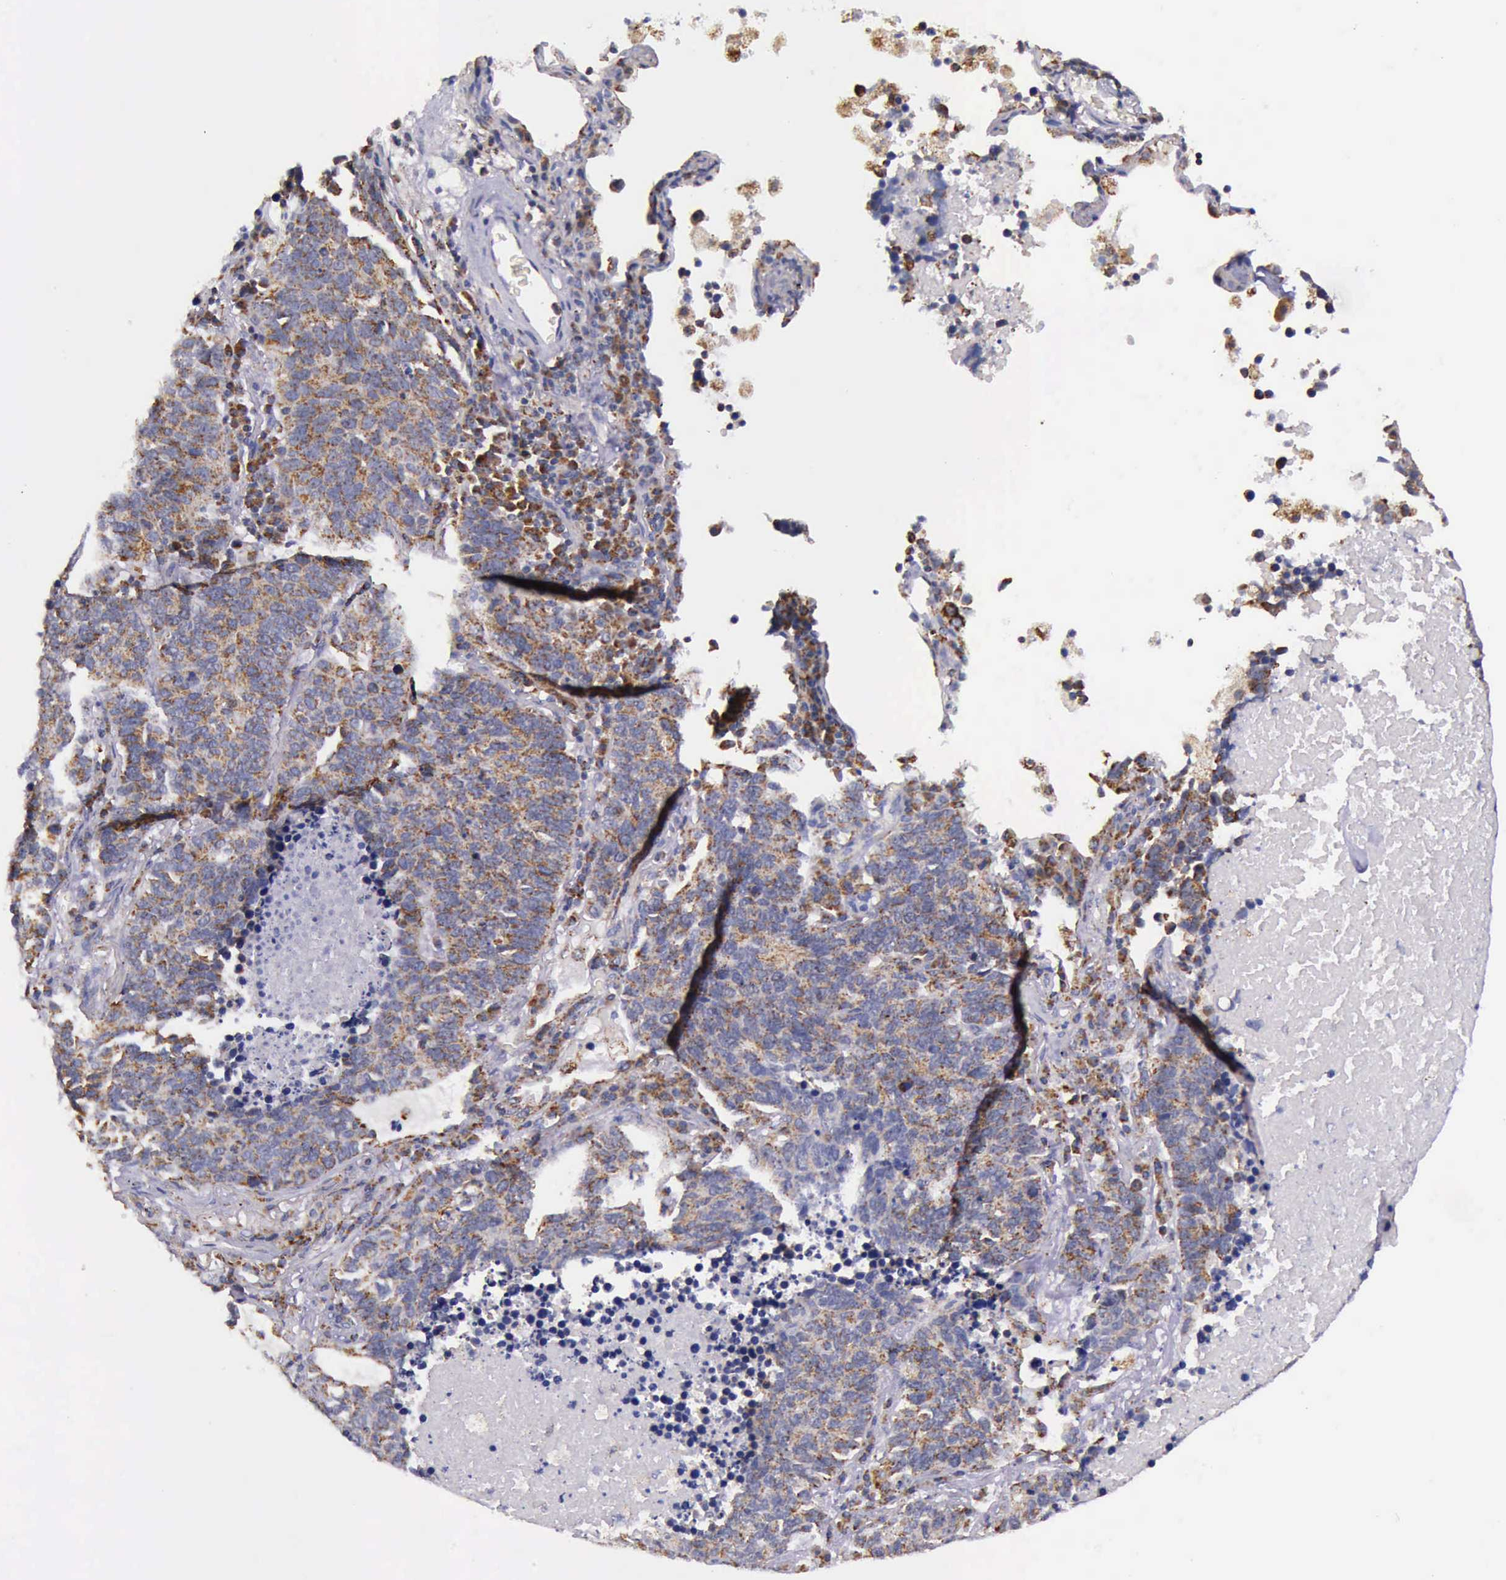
{"staining": {"intensity": "moderate", "quantity": ">75%", "location": "cytoplasmic/membranous"}, "tissue": "lung cancer", "cell_type": "Tumor cells", "image_type": "cancer", "snomed": [{"axis": "morphology", "description": "Neoplasm, malignant, NOS"}, {"axis": "topography", "description": "Lung"}], "caption": "High-power microscopy captured an IHC histopathology image of lung cancer (malignant neoplasm), revealing moderate cytoplasmic/membranous staining in about >75% of tumor cells.", "gene": "TXN2", "patient": {"sex": "female", "age": 75}}